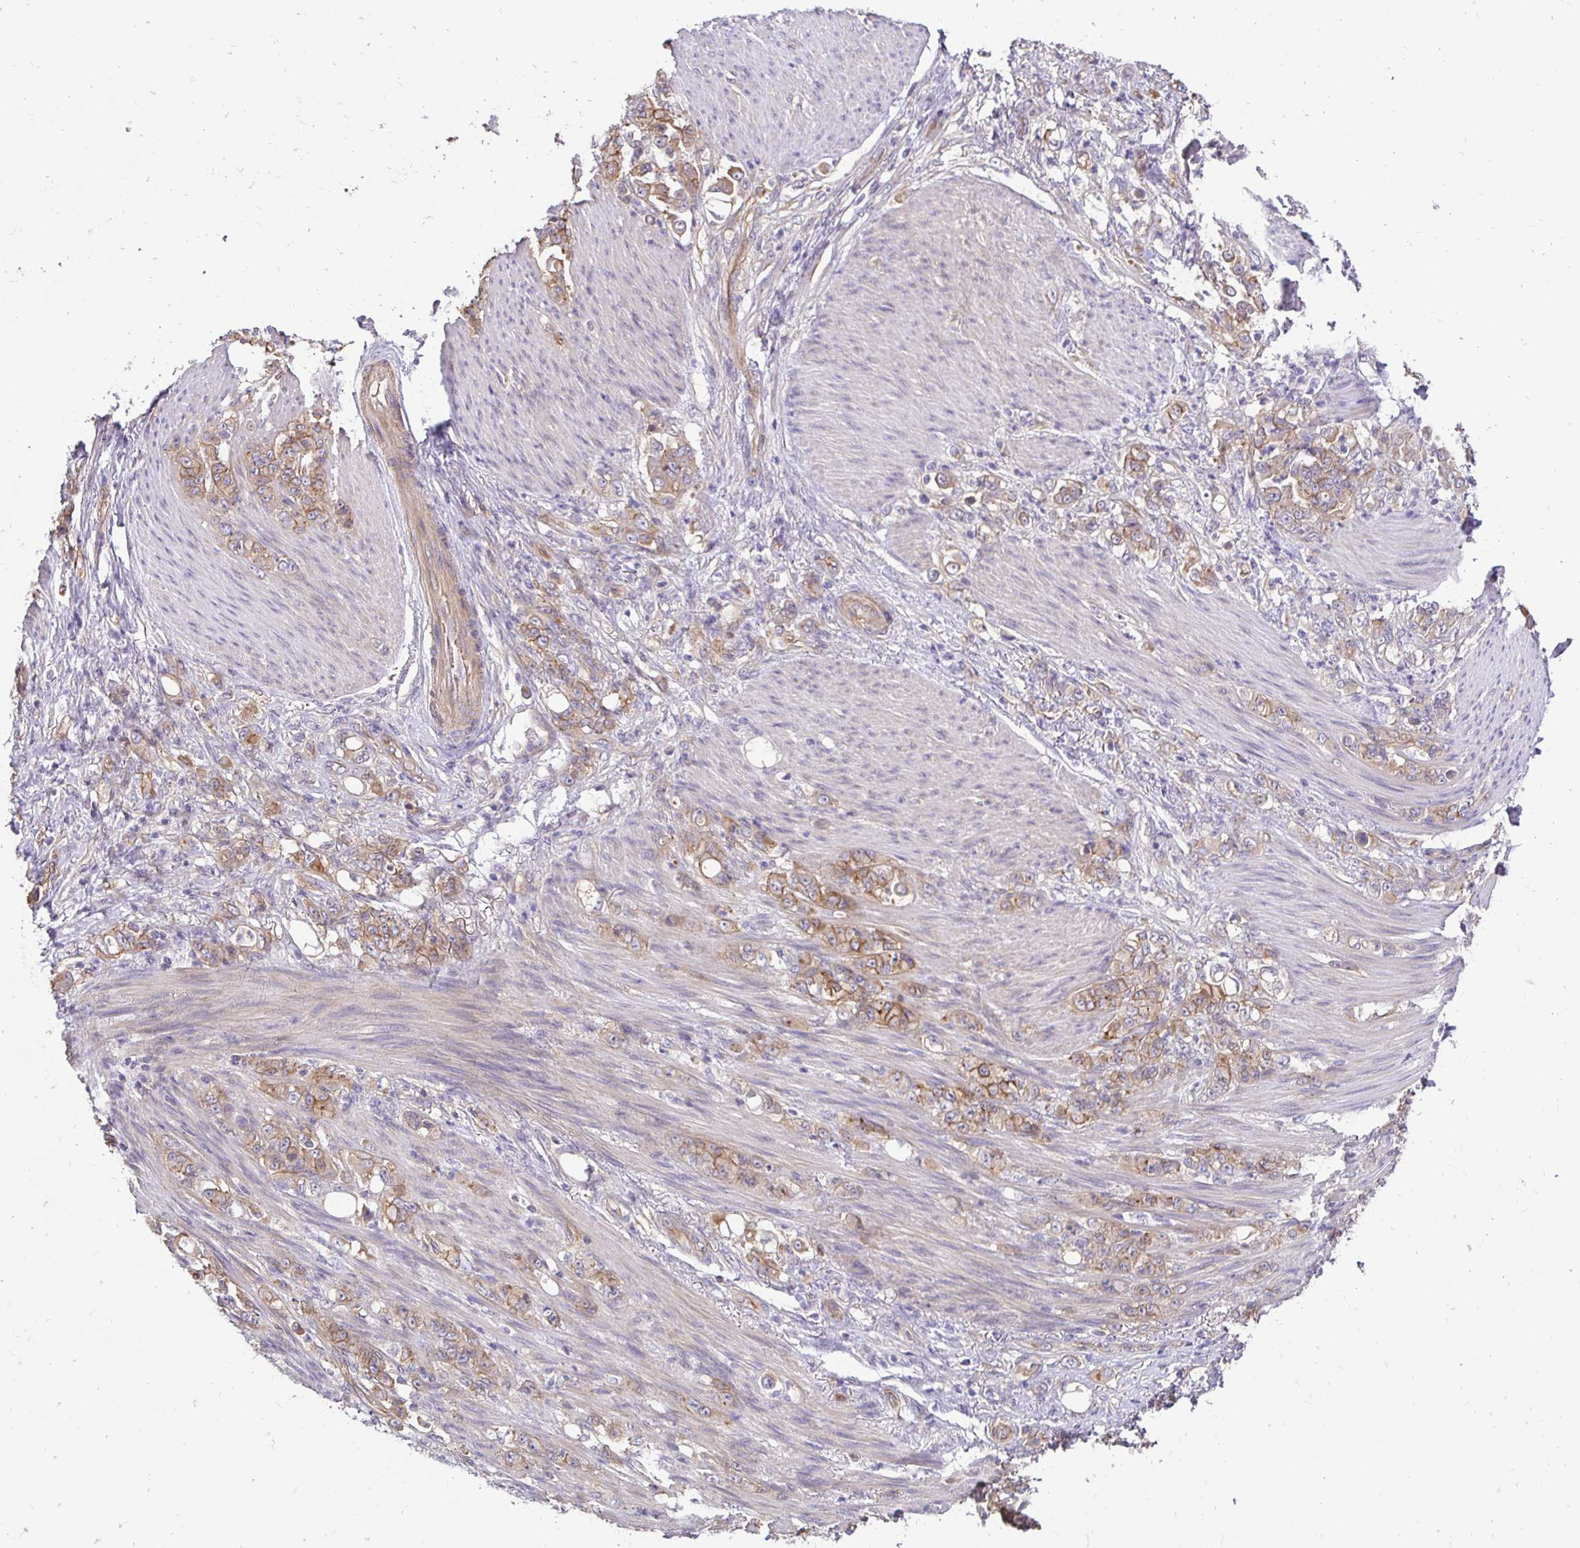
{"staining": {"intensity": "weak", "quantity": ">75%", "location": "cytoplasmic/membranous"}, "tissue": "stomach cancer", "cell_type": "Tumor cells", "image_type": "cancer", "snomed": [{"axis": "morphology", "description": "Adenocarcinoma, NOS"}, {"axis": "topography", "description": "Stomach"}], "caption": "Tumor cells exhibit low levels of weak cytoplasmic/membranous expression in about >75% of cells in stomach cancer (adenocarcinoma). The staining was performed using DAB (3,3'-diaminobenzidine) to visualize the protein expression in brown, while the nuclei were stained in blue with hematoxylin (Magnification: 20x).", "gene": "SLC9A1", "patient": {"sex": "female", "age": 79}}